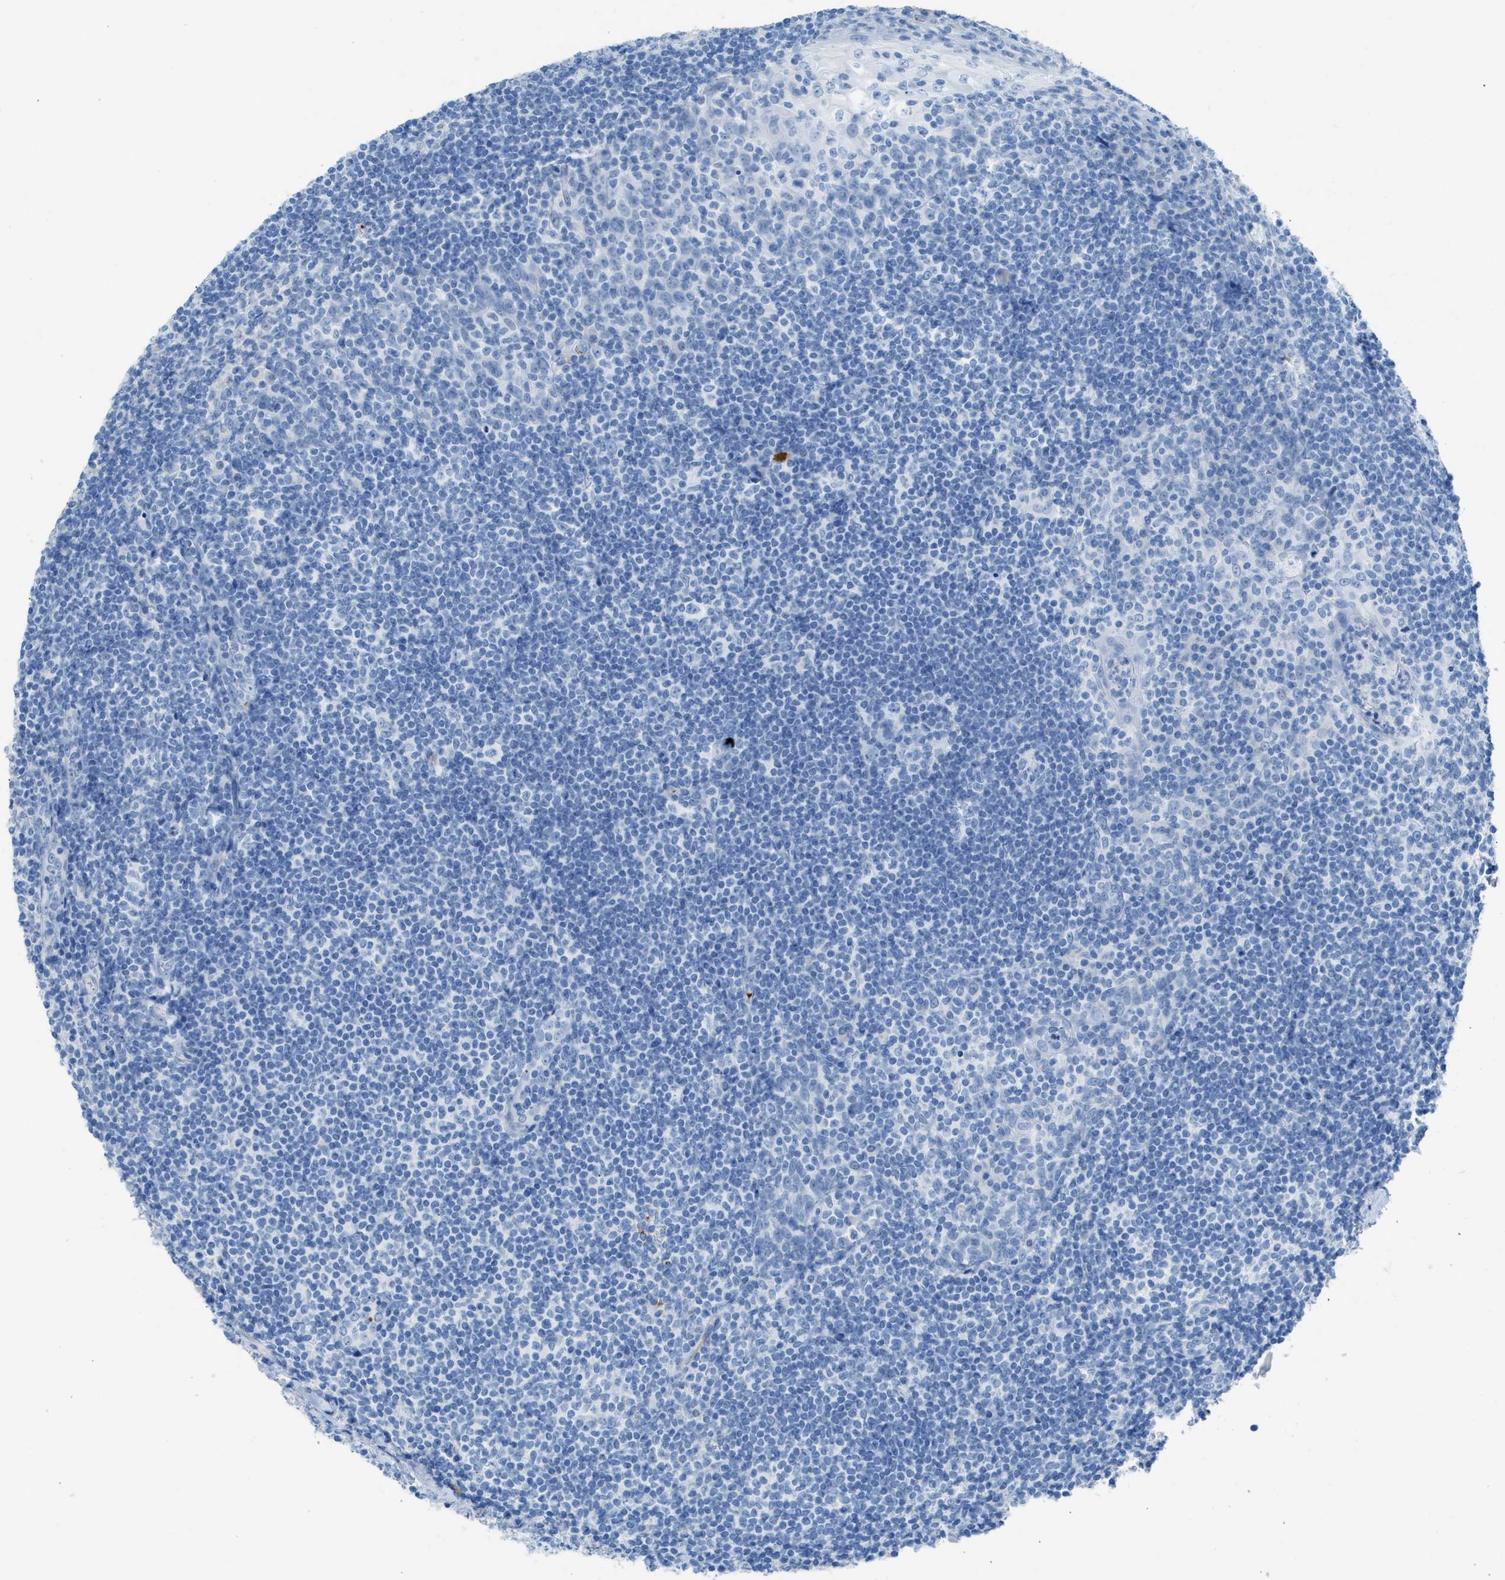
{"staining": {"intensity": "negative", "quantity": "none", "location": "none"}, "tissue": "tonsil", "cell_type": "Germinal center cells", "image_type": "normal", "snomed": [{"axis": "morphology", "description": "Normal tissue, NOS"}, {"axis": "topography", "description": "Tonsil"}], "caption": "An immunohistochemistry (IHC) photomicrograph of normal tonsil is shown. There is no staining in germinal center cells of tonsil. The staining is performed using DAB brown chromogen with nuclei counter-stained in using hematoxylin.", "gene": "FAIM2", "patient": {"sex": "male", "age": 37}}